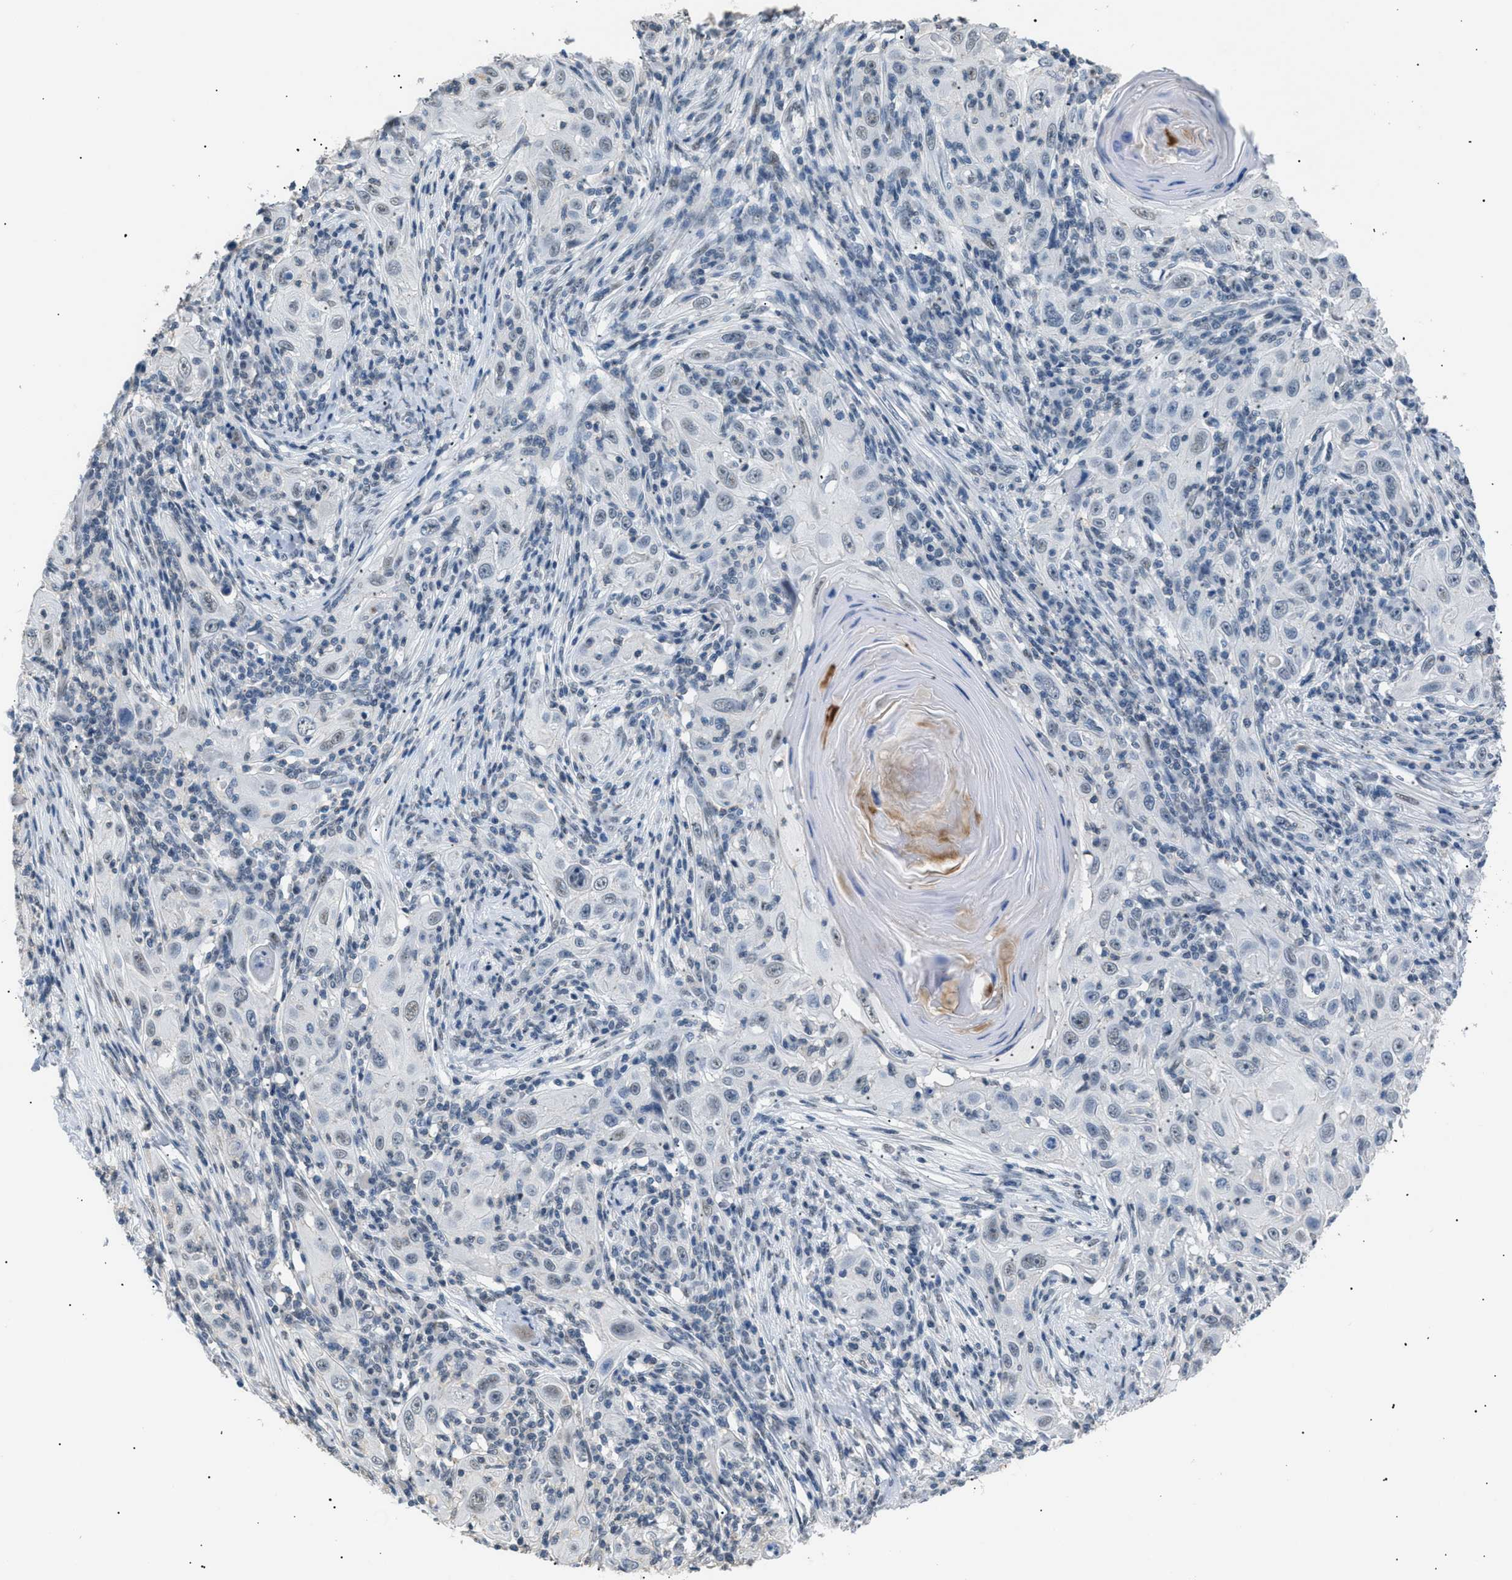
{"staining": {"intensity": "weak", "quantity": "<25%", "location": "nuclear"}, "tissue": "skin cancer", "cell_type": "Tumor cells", "image_type": "cancer", "snomed": [{"axis": "morphology", "description": "Squamous cell carcinoma, NOS"}, {"axis": "topography", "description": "Skin"}], "caption": "This is an IHC histopathology image of human skin cancer. There is no staining in tumor cells.", "gene": "KCNC3", "patient": {"sex": "female", "age": 88}}